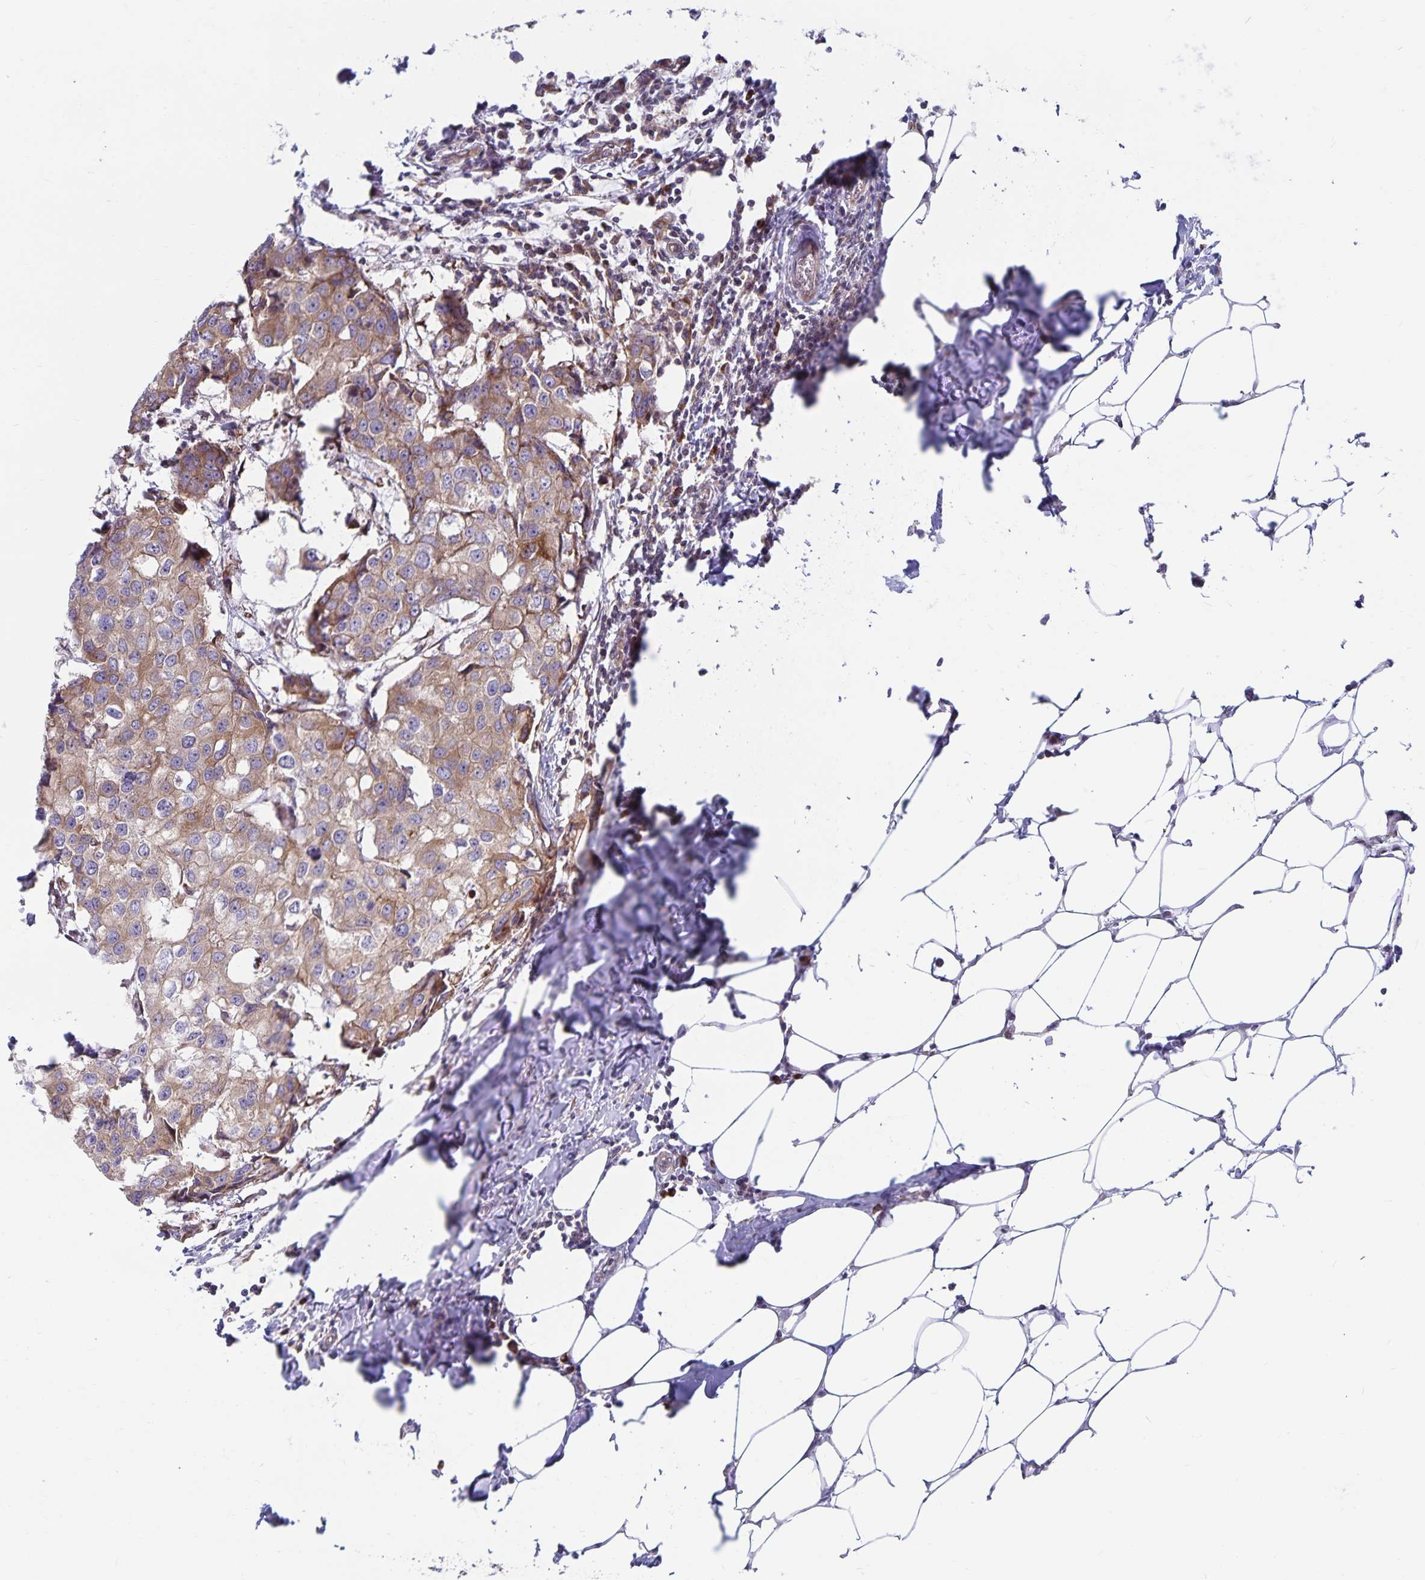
{"staining": {"intensity": "weak", "quantity": ">75%", "location": "cytoplasmic/membranous"}, "tissue": "breast cancer", "cell_type": "Tumor cells", "image_type": "cancer", "snomed": [{"axis": "morphology", "description": "Duct carcinoma"}, {"axis": "topography", "description": "Breast"}], "caption": "Protein positivity by IHC reveals weak cytoplasmic/membranous expression in about >75% of tumor cells in breast cancer (infiltrating ductal carcinoma).", "gene": "SEC62", "patient": {"sex": "female", "age": 27}}